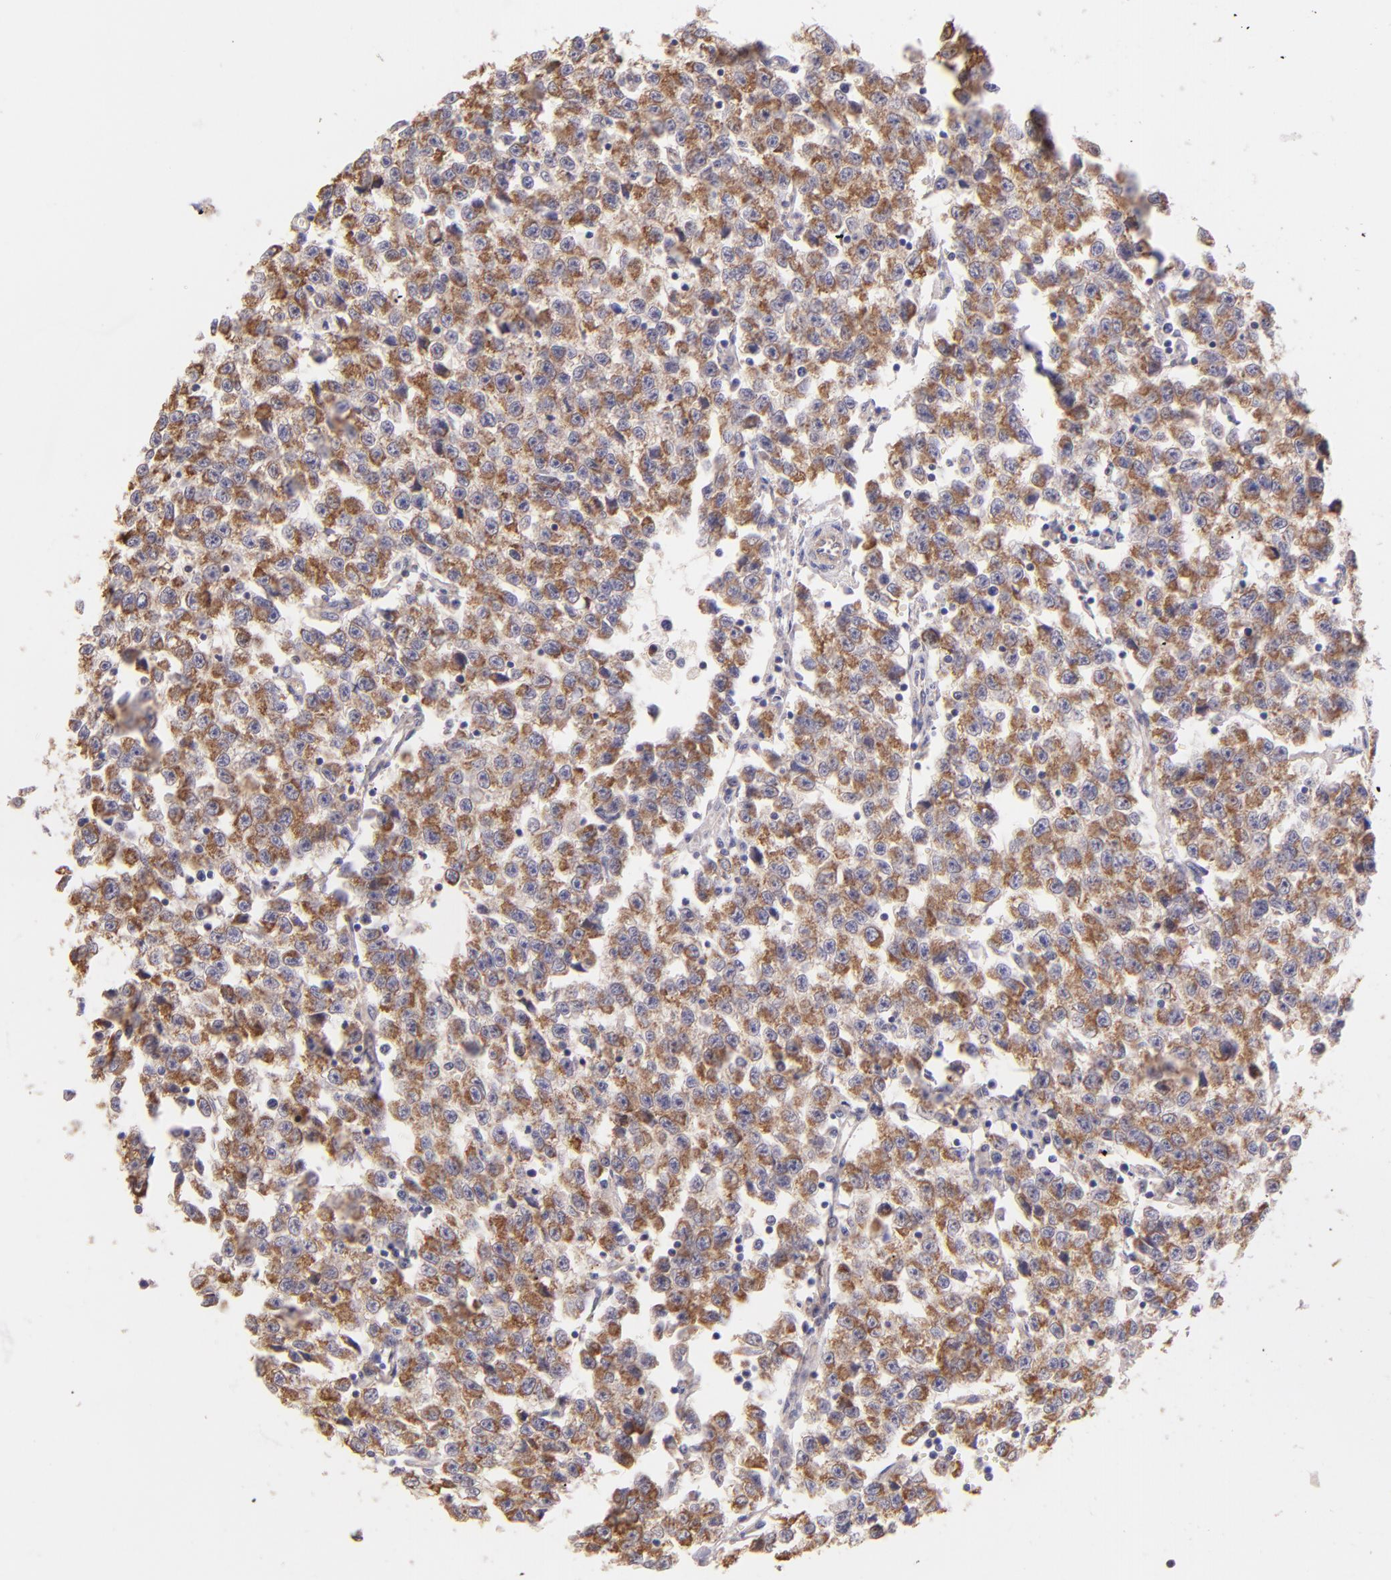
{"staining": {"intensity": "moderate", "quantity": ">75%", "location": "cytoplasmic/membranous"}, "tissue": "testis cancer", "cell_type": "Tumor cells", "image_type": "cancer", "snomed": [{"axis": "morphology", "description": "Seminoma, NOS"}, {"axis": "topography", "description": "Testis"}], "caption": "Protein analysis of seminoma (testis) tissue reveals moderate cytoplasmic/membranous positivity in about >75% of tumor cells. The protein of interest is stained brown, and the nuclei are stained in blue (DAB IHC with brightfield microscopy, high magnification).", "gene": "SH2D4A", "patient": {"sex": "male", "age": 35}}